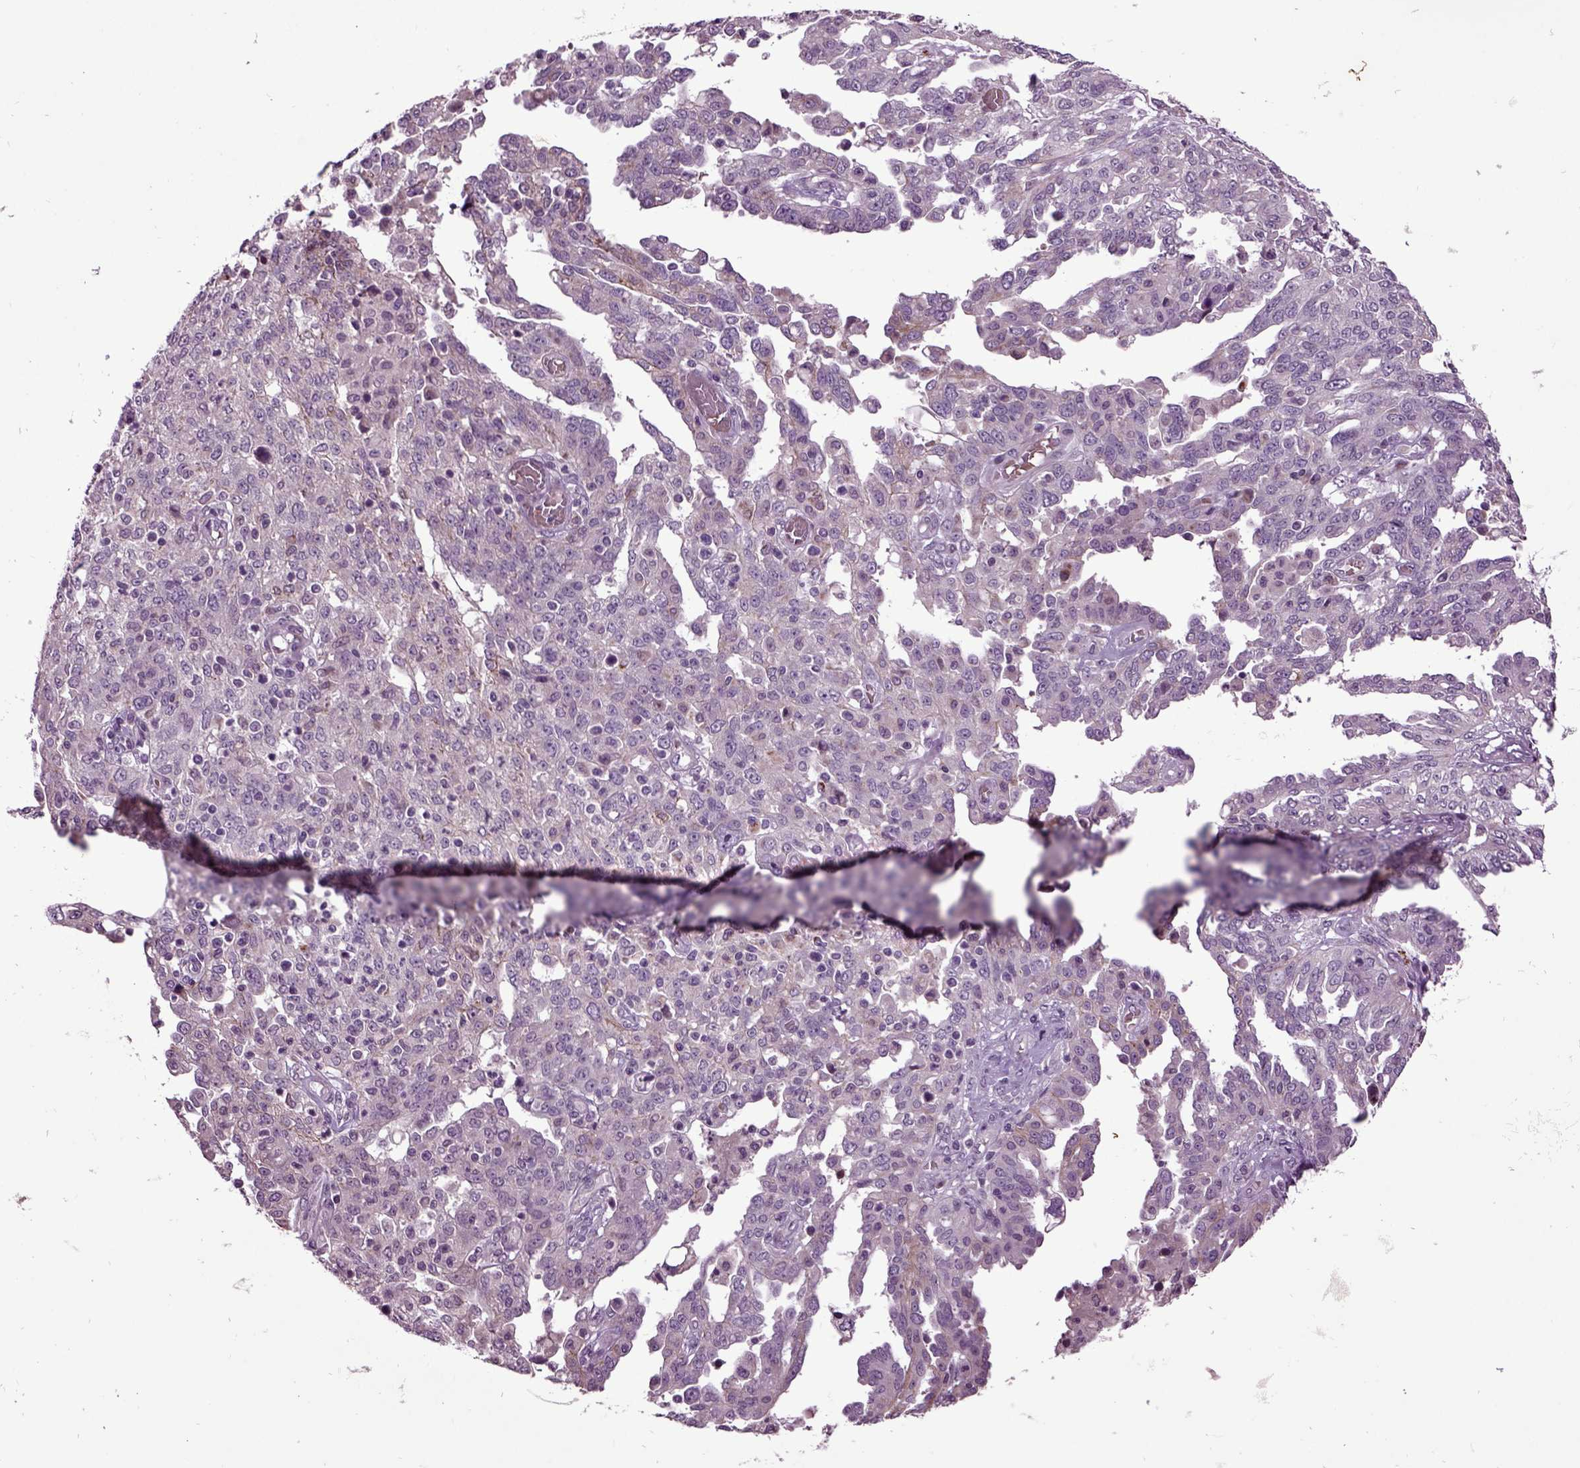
{"staining": {"intensity": "negative", "quantity": "none", "location": "none"}, "tissue": "ovarian cancer", "cell_type": "Tumor cells", "image_type": "cancer", "snomed": [{"axis": "morphology", "description": "Cystadenocarcinoma, serous, NOS"}, {"axis": "topography", "description": "Ovary"}], "caption": "Tumor cells are negative for brown protein staining in ovarian cancer (serous cystadenocarcinoma).", "gene": "SLC17A6", "patient": {"sex": "female", "age": 67}}